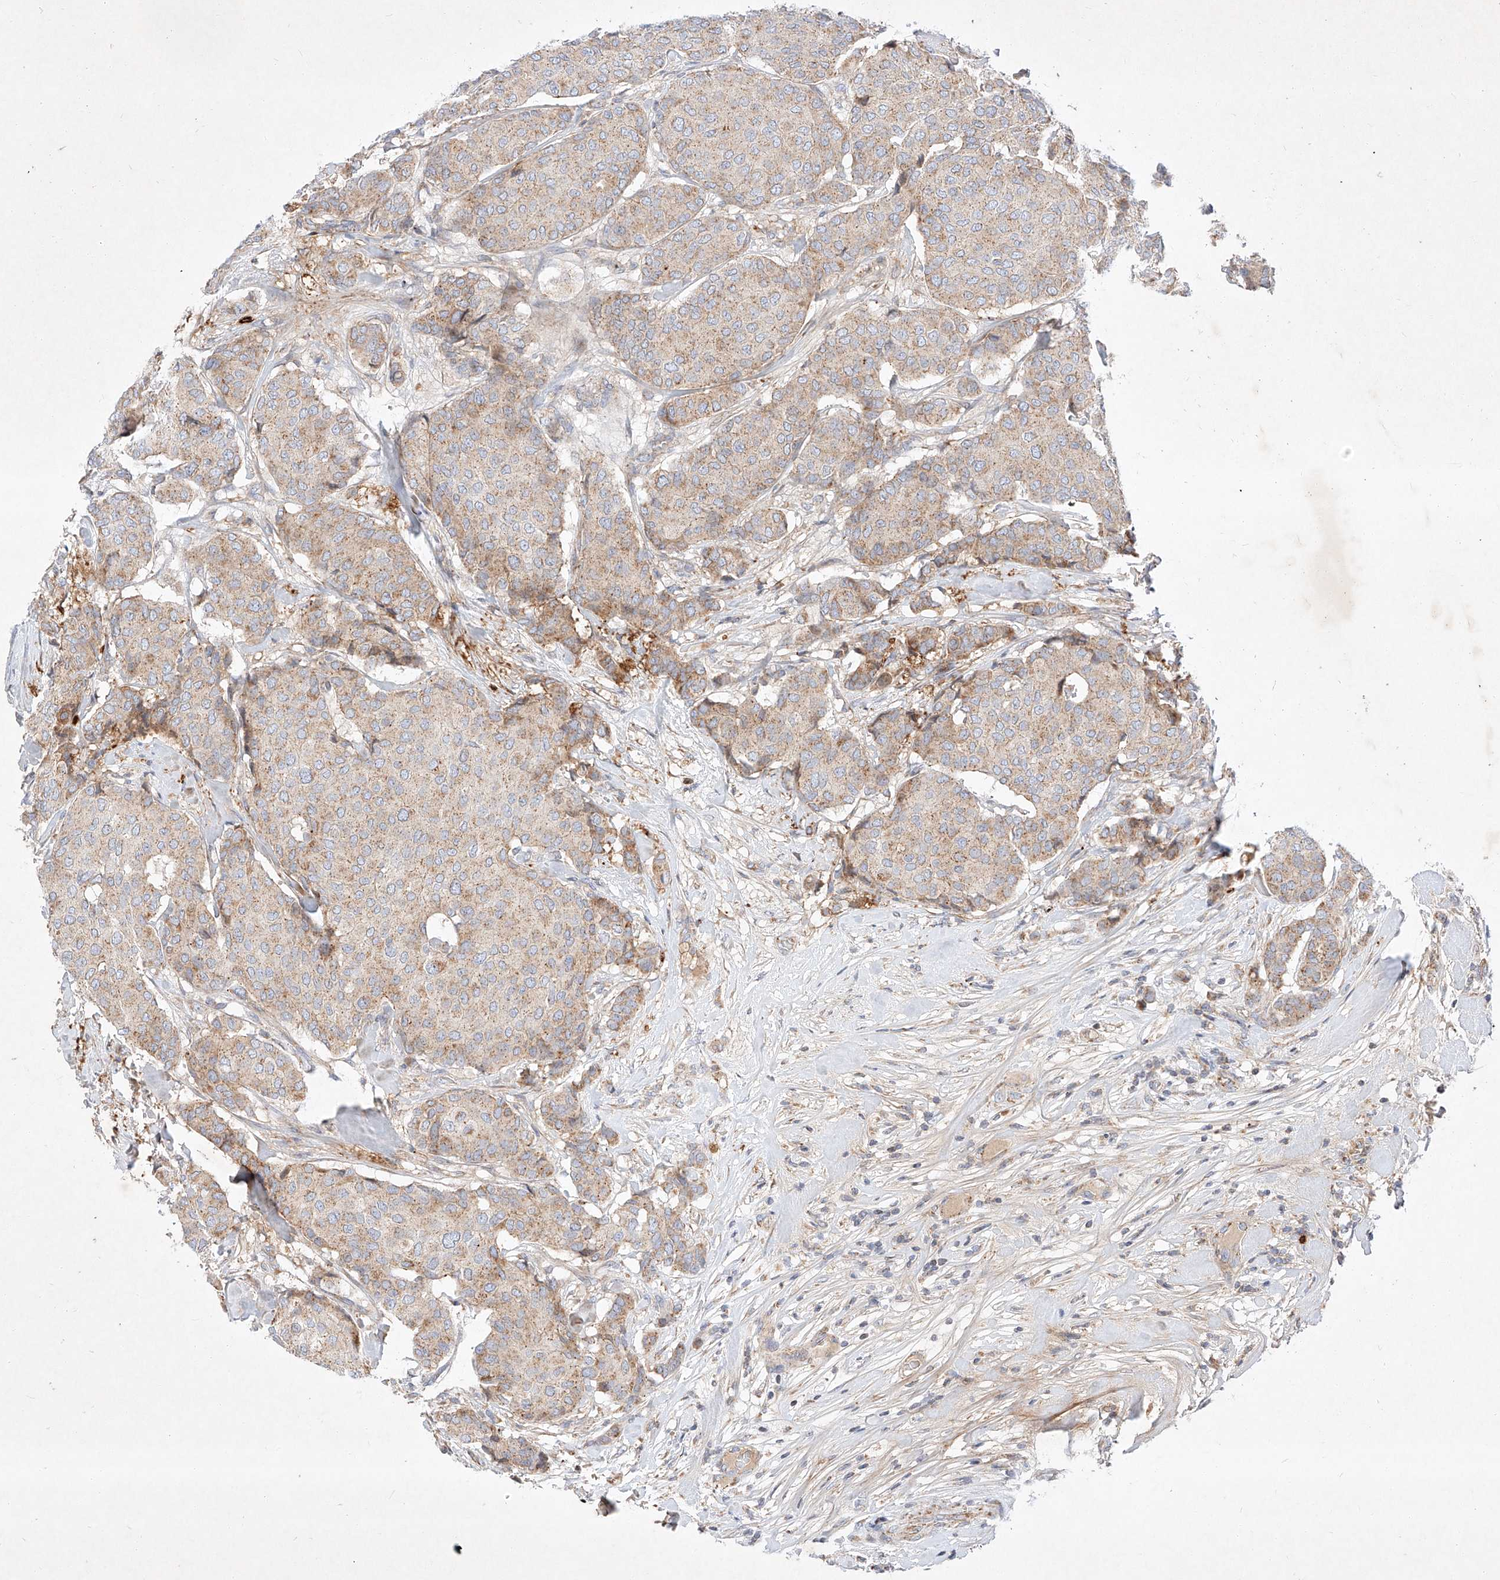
{"staining": {"intensity": "moderate", "quantity": "<25%", "location": "cytoplasmic/membranous"}, "tissue": "breast cancer", "cell_type": "Tumor cells", "image_type": "cancer", "snomed": [{"axis": "morphology", "description": "Duct carcinoma"}, {"axis": "topography", "description": "Breast"}], "caption": "High-magnification brightfield microscopy of breast cancer stained with DAB (brown) and counterstained with hematoxylin (blue). tumor cells exhibit moderate cytoplasmic/membranous positivity is identified in about<25% of cells.", "gene": "OSGEPL1", "patient": {"sex": "female", "age": 75}}